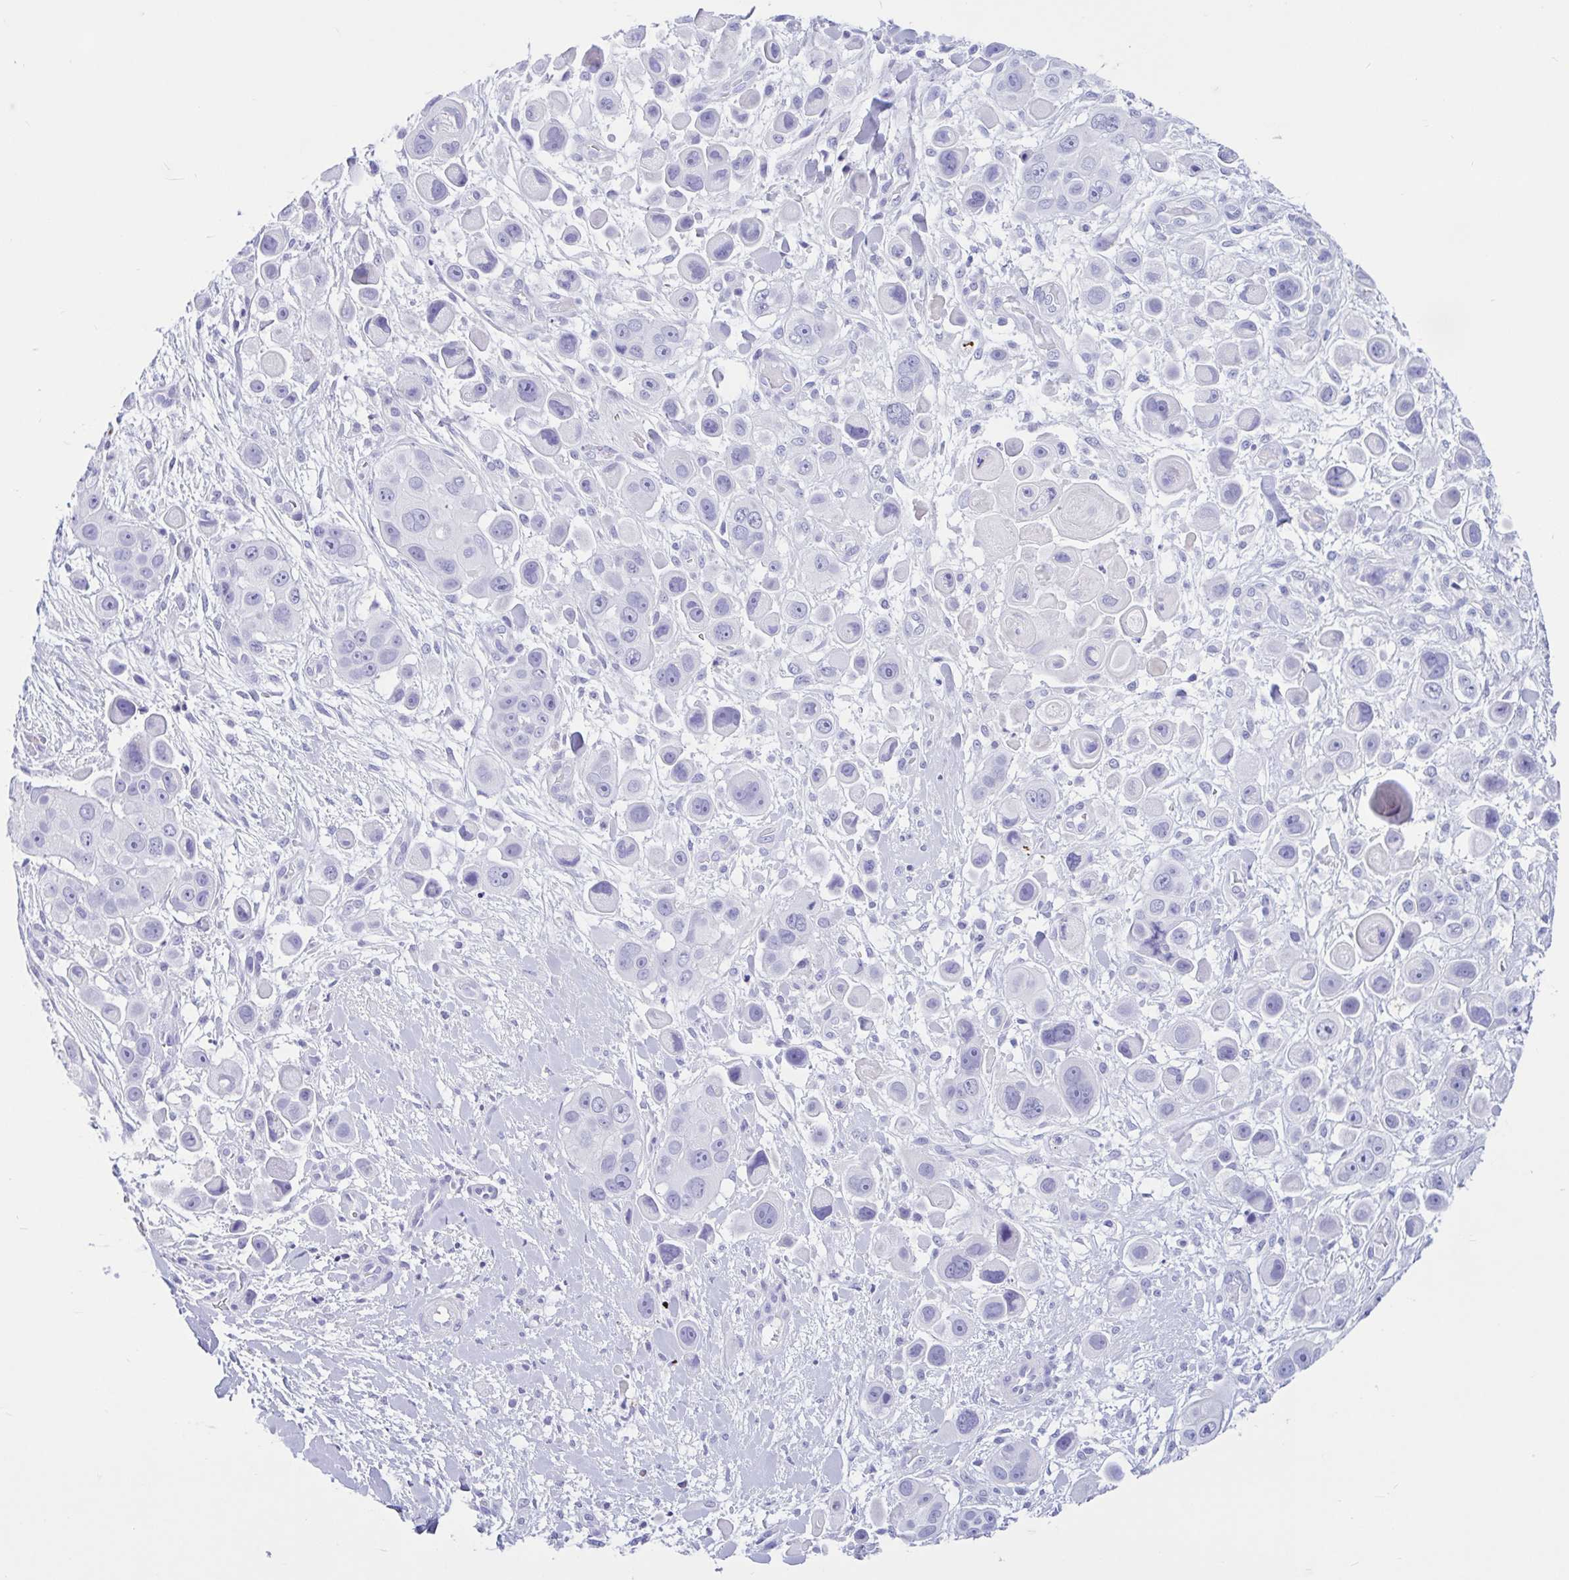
{"staining": {"intensity": "negative", "quantity": "none", "location": "none"}, "tissue": "skin cancer", "cell_type": "Tumor cells", "image_type": "cancer", "snomed": [{"axis": "morphology", "description": "Squamous cell carcinoma, NOS"}, {"axis": "topography", "description": "Skin"}], "caption": "An immunohistochemistry (IHC) histopathology image of skin cancer (squamous cell carcinoma) is shown. There is no staining in tumor cells of skin cancer (squamous cell carcinoma).", "gene": "OR4N4", "patient": {"sex": "male", "age": 67}}